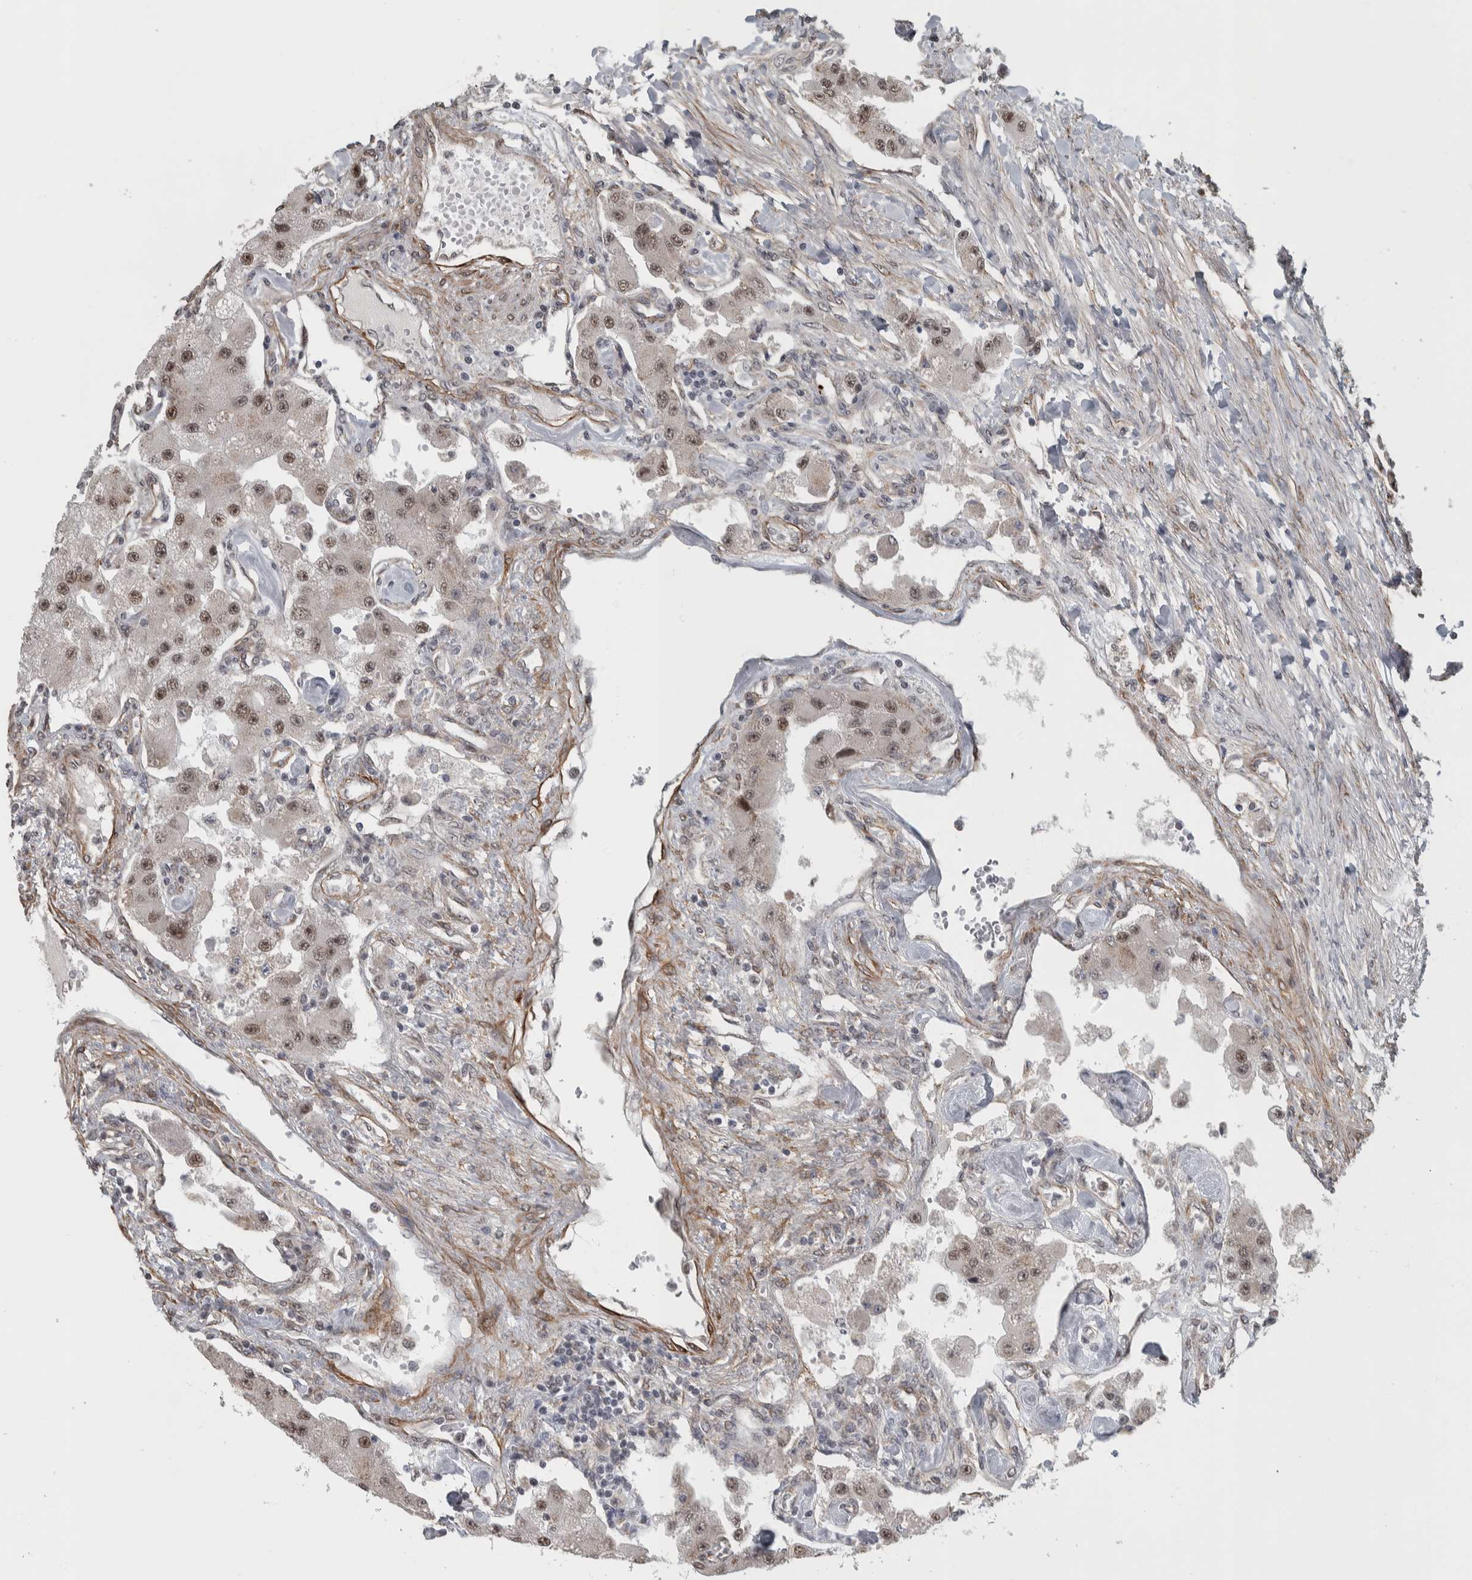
{"staining": {"intensity": "moderate", "quantity": ">75%", "location": "nuclear"}, "tissue": "carcinoid", "cell_type": "Tumor cells", "image_type": "cancer", "snomed": [{"axis": "morphology", "description": "Carcinoid, malignant, NOS"}, {"axis": "topography", "description": "Pancreas"}], "caption": "Protein expression analysis of carcinoid (malignant) reveals moderate nuclear positivity in about >75% of tumor cells. (IHC, brightfield microscopy, high magnification).", "gene": "DDX42", "patient": {"sex": "male", "age": 41}}